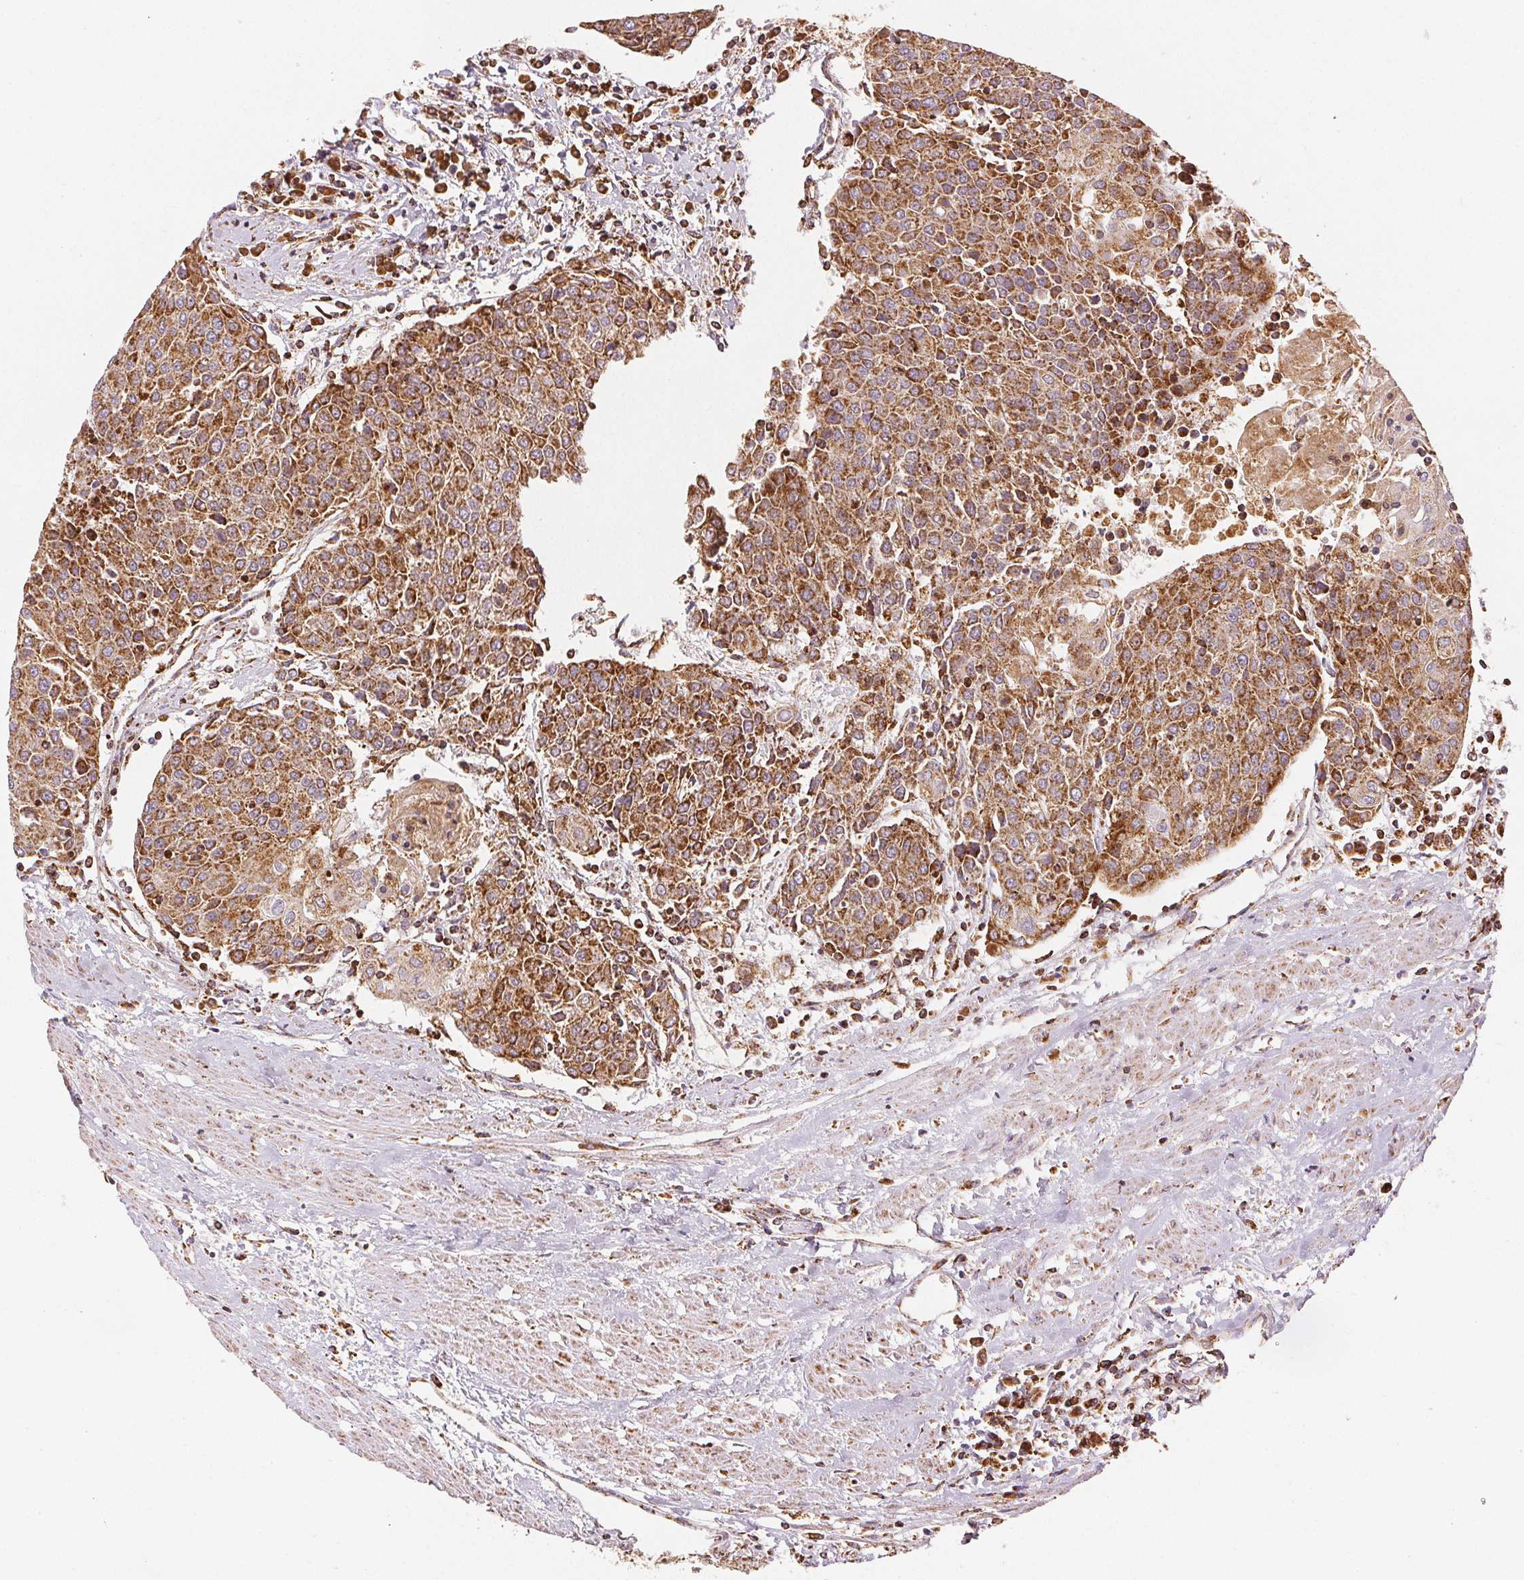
{"staining": {"intensity": "moderate", "quantity": ">75%", "location": "cytoplasmic/membranous"}, "tissue": "urothelial cancer", "cell_type": "Tumor cells", "image_type": "cancer", "snomed": [{"axis": "morphology", "description": "Urothelial carcinoma, High grade"}, {"axis": "topography", "description": "Urinary bladder"}], "caption": "A brown stain highlights moderate cytoplasmic/membranous positivity of a protein in urothelial cancer tumor cells.", "gene": "SDHB", "patient": {"sex": "female", "age": 85}}